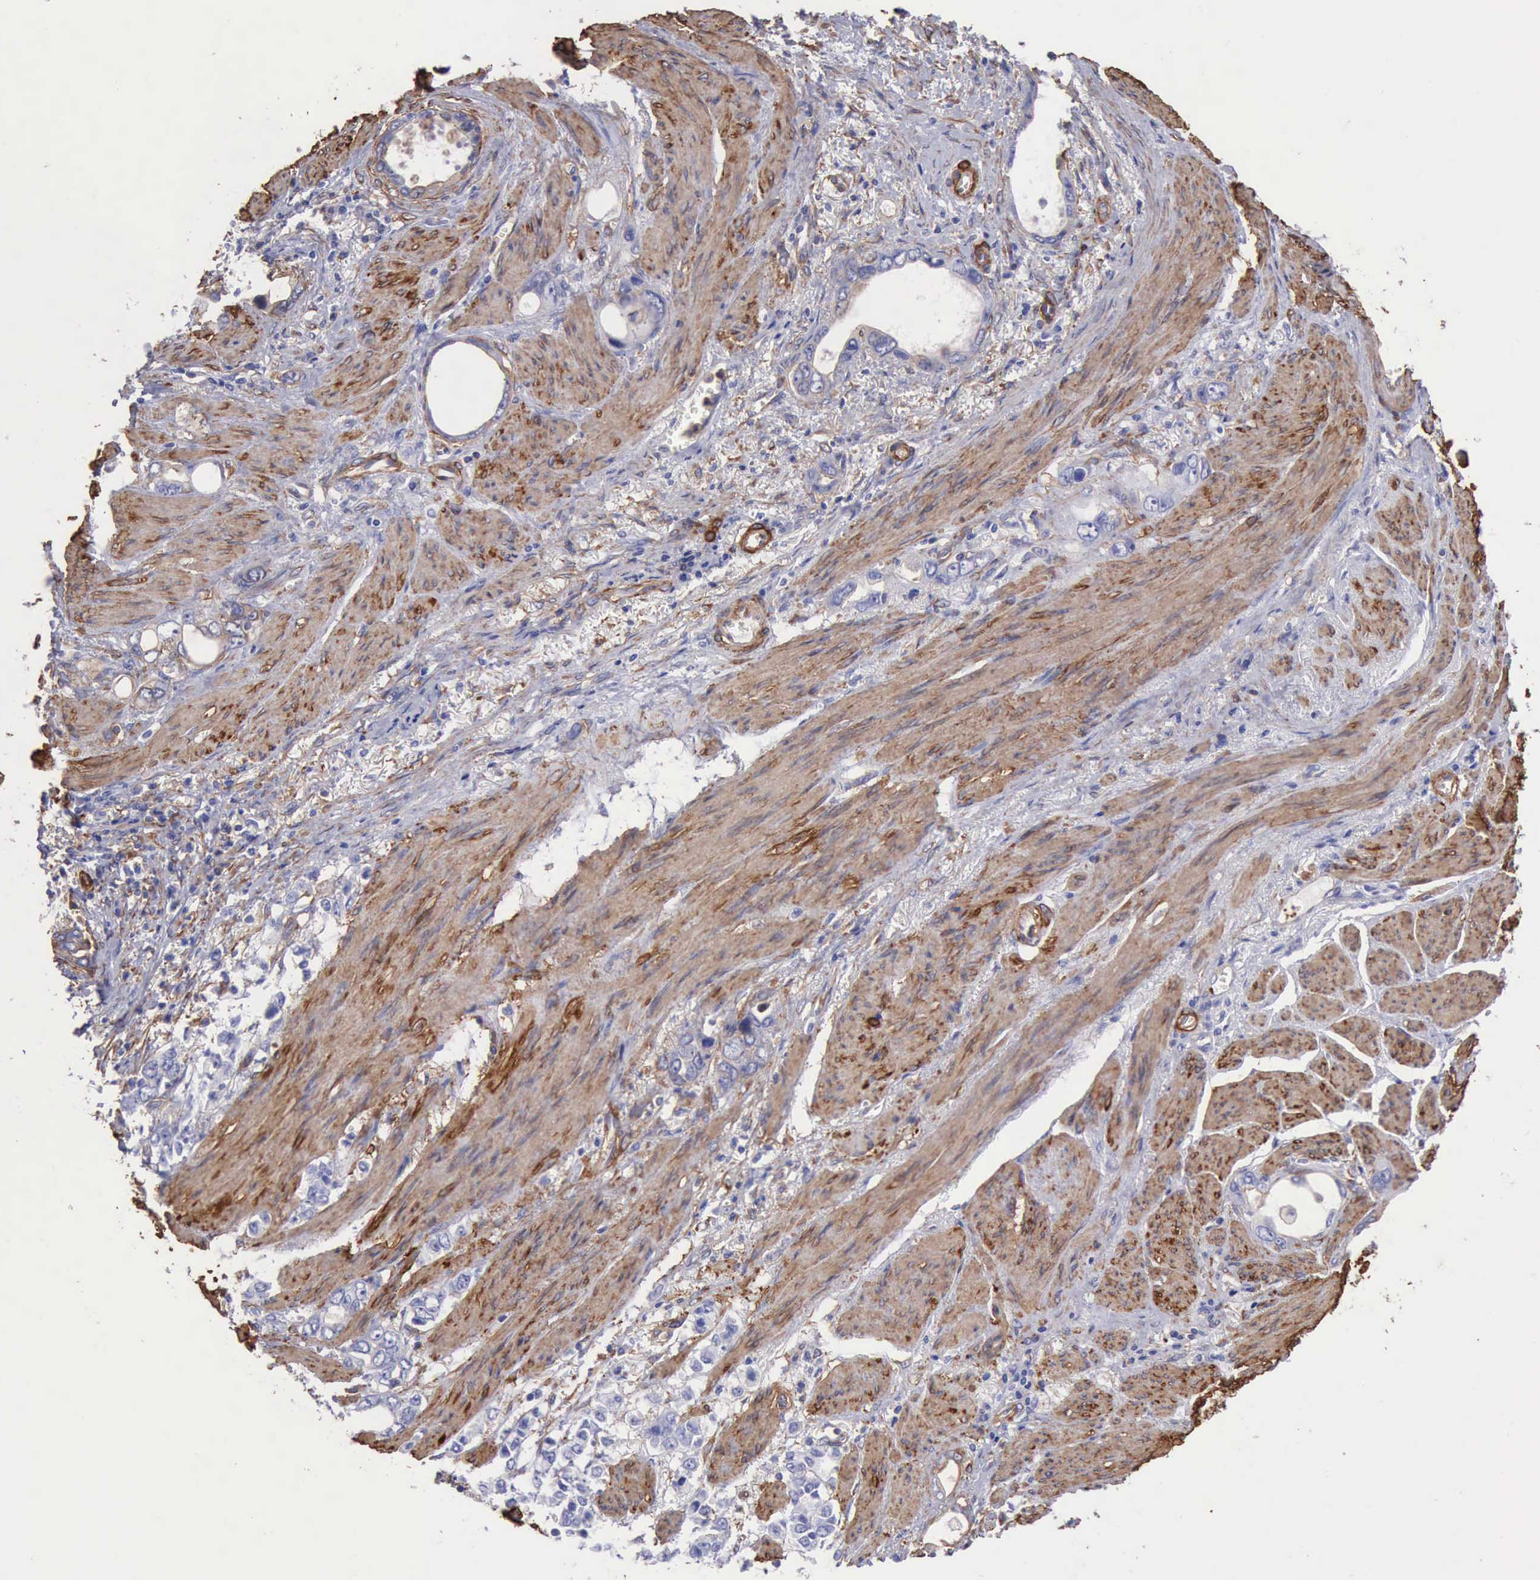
{"staining": {"intensity": "negative", "quantity": "none", "location": "none"}, "tissue": "stomach cancer", "cell_type": "Tumor cells", "image_type": "cancer", "snomed": [{"axis": "morphology", "description": "Adenocarcinoma, NOS"}, {"axis": "topography", "description": "Stomach"}], "caption": "The immunohistochemistry (IHC) histopathology image has no significant positivity in tumor cells of stomach cancer (adenocarcinoma) tissue. (IHC, brightfield microscopy, high magnification).", "gene": "FLNA", "patient": {"sex": "male", "age": 78}}